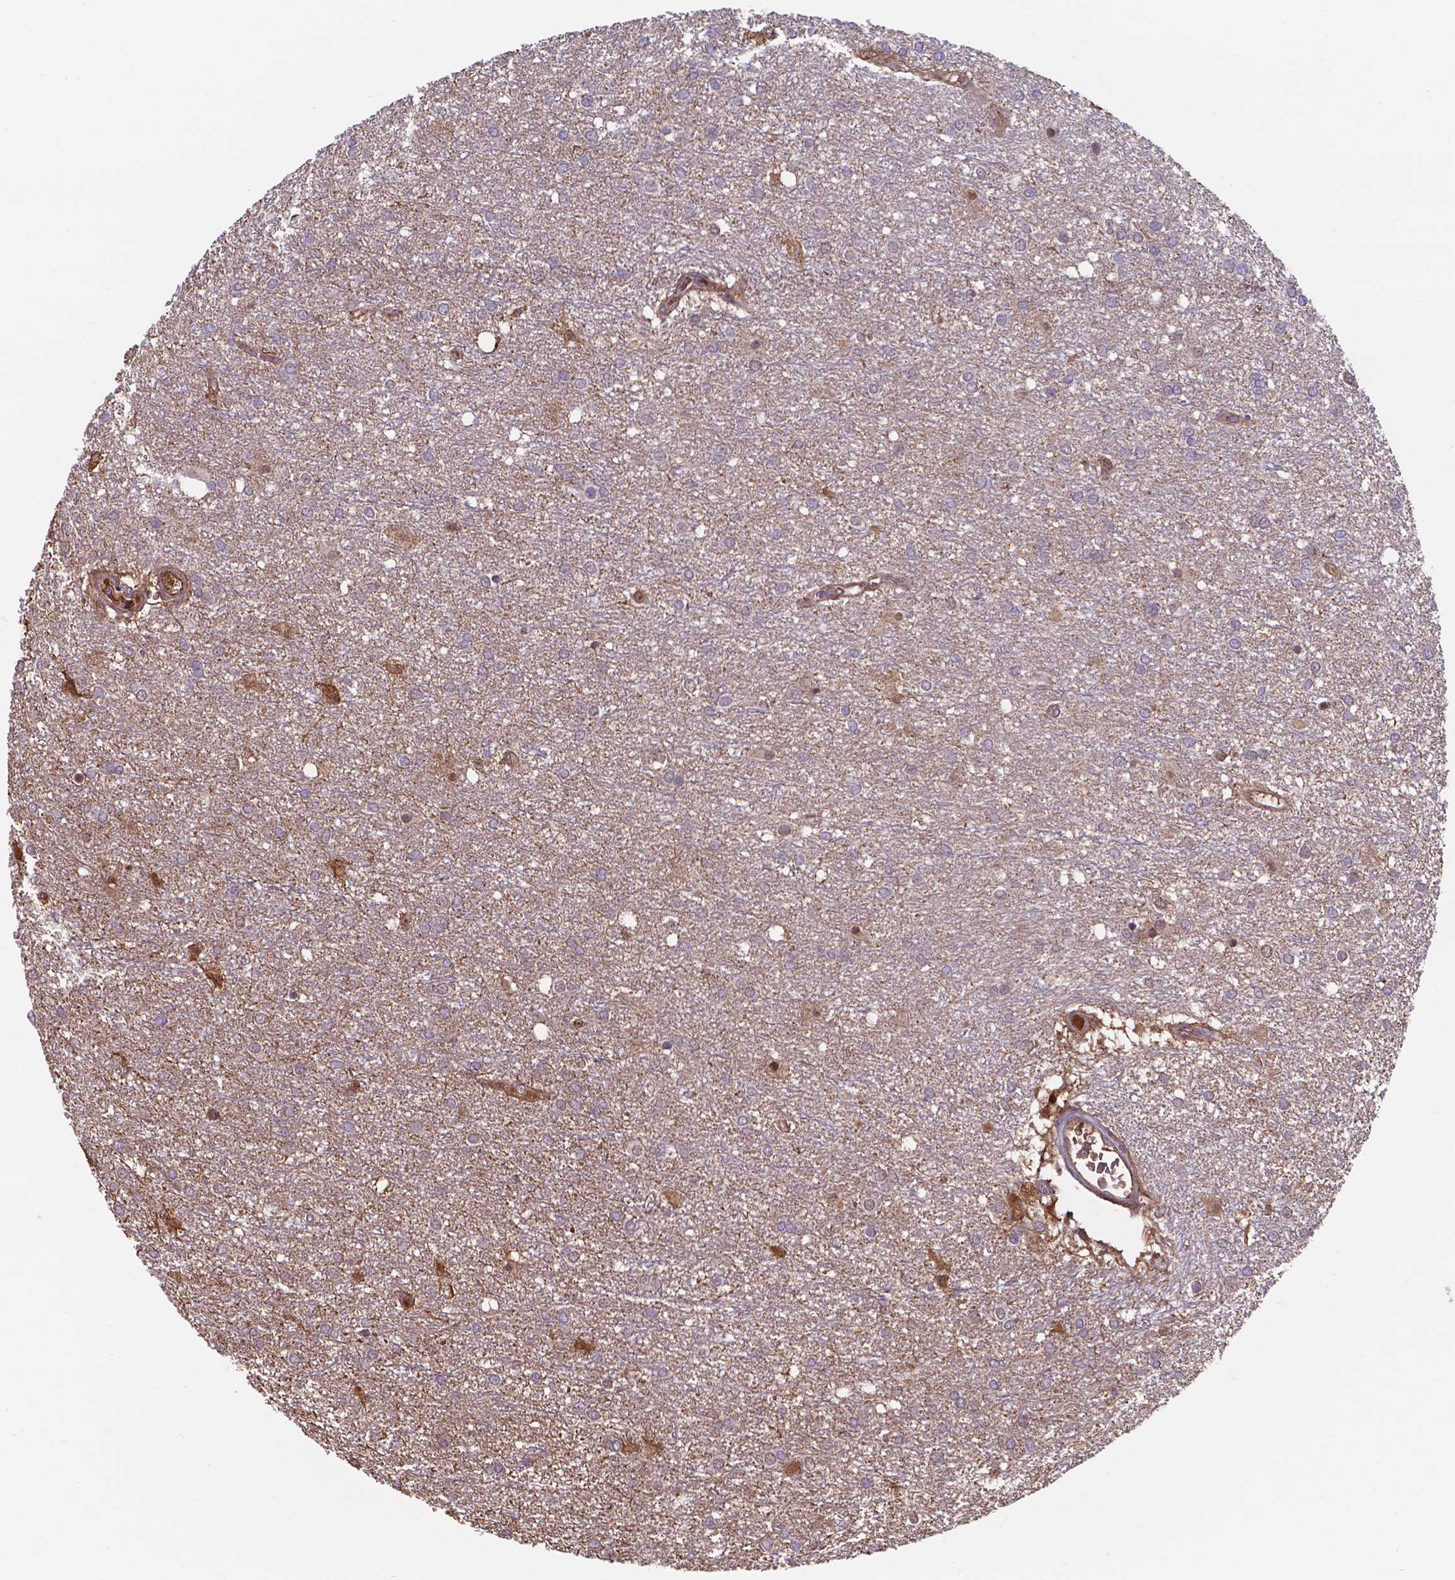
{"staining": {"intensity": "negative", "quantity": "none", "location": "none"}, "tissue": "glioma", "cell_type": "Tumor cells", "image_type": "cancer", "snomed": [{"axis": "morphology", "description": "Glioma, malignant, High grade"}, {"axis": "topography", "description": "Brain"}], "caption": "Human glioma stained for a protein using immunohistochemistry demonstrates no staining in tumor cells.", "gene": "SERPINA1", "patient": {"sex": "female", "age": 61}}